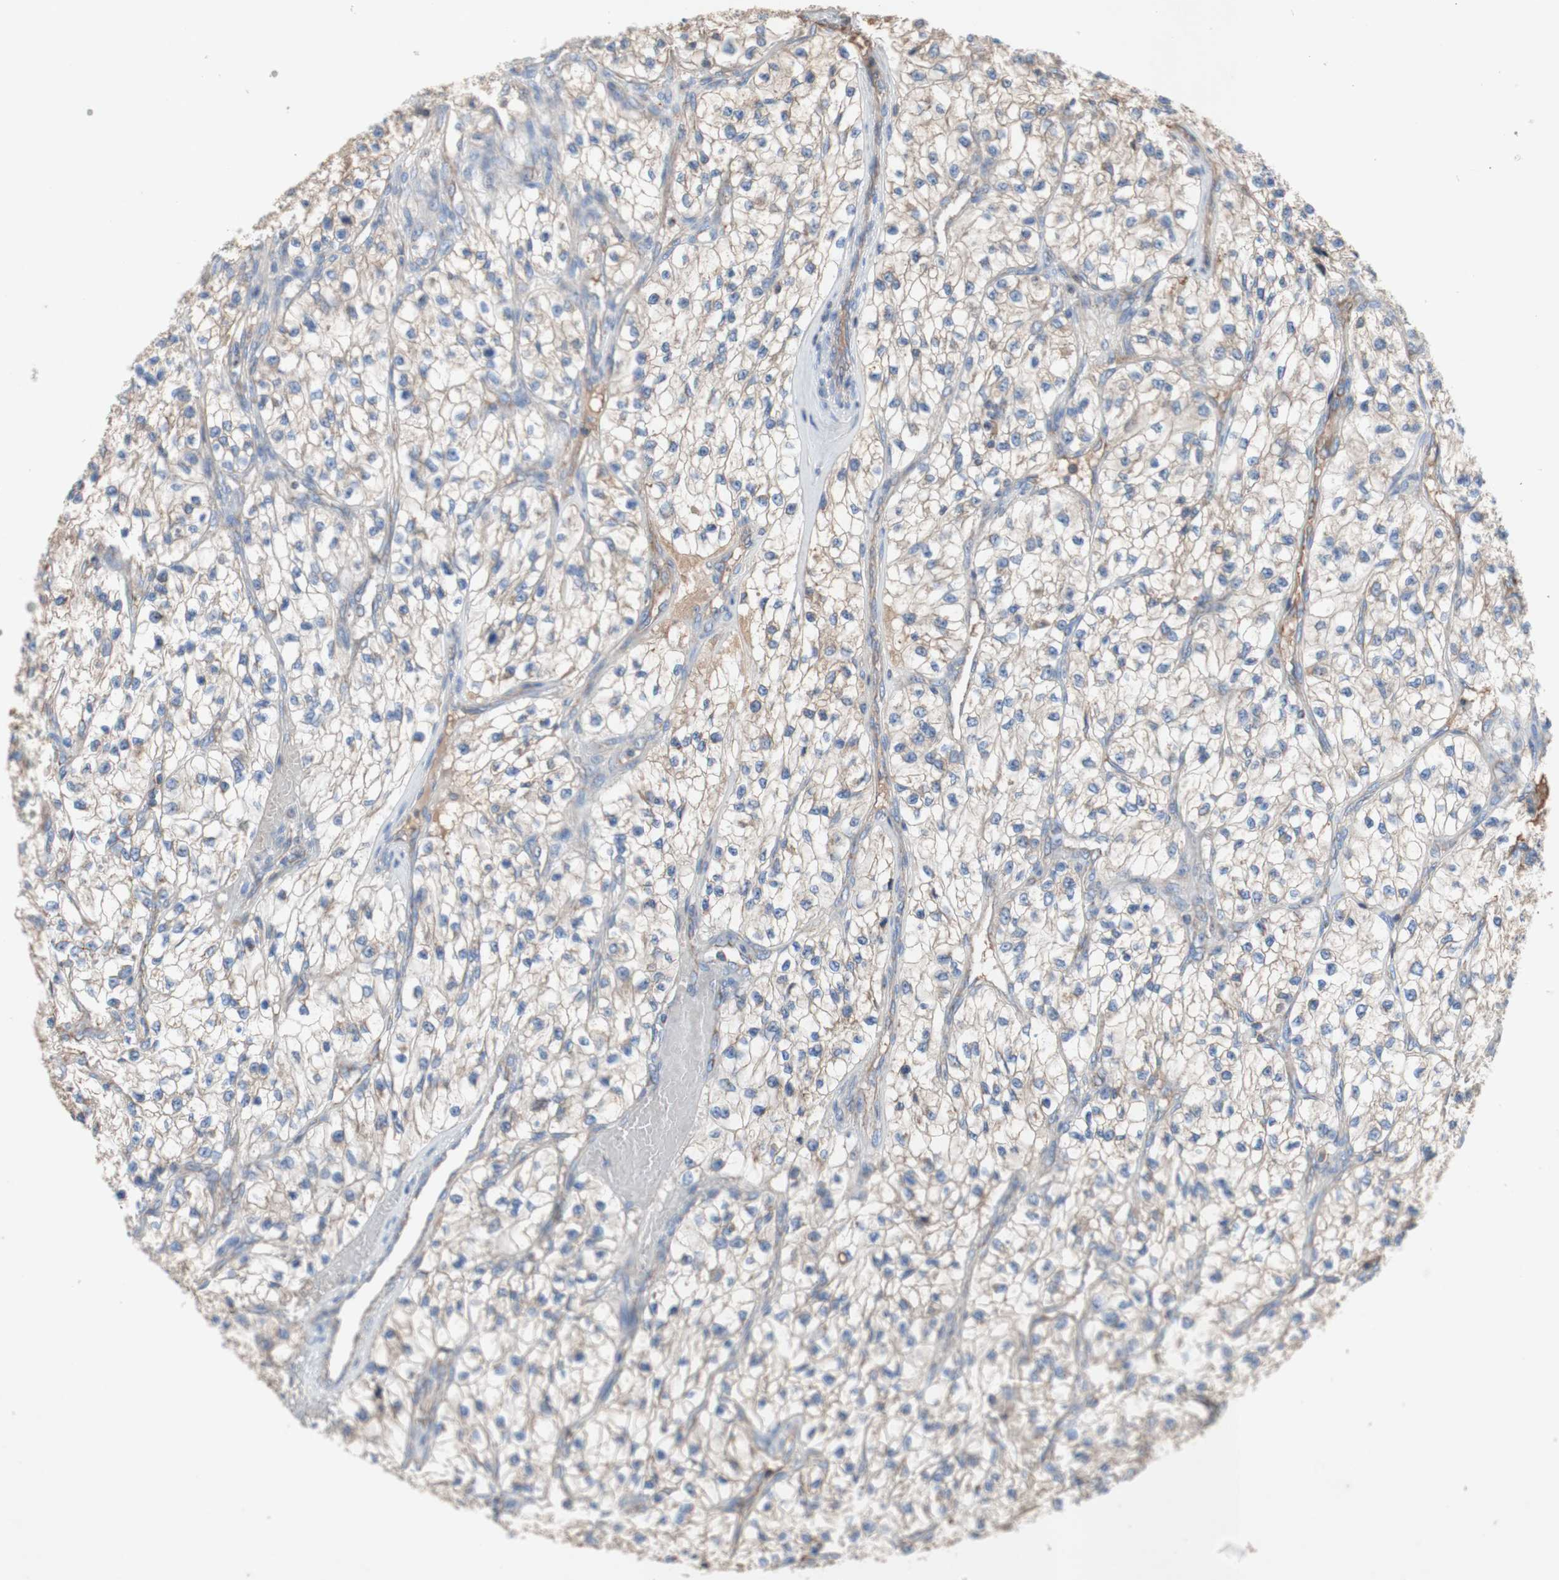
{"staining": {"intensity": "weak", "quantity": "25%-75%", "location": "cytoplasmic/membranous"}, "tissue": "renal cancer", "cell_type": "Tumor cells", "image_type": "cancer", "snomed": [{"axis": "morphology", "description": "Adenocarcinoma, NOS"}, {"axis": "topography", "description": "Kidney"}], "caption": "A histopathology image of renal cancer (adenocarcinoma) stained for a protein exhibits weak cytoplasmic/membranous brown staining in tumor cells. (IHC, brightfield microscopy, high magnification).", "gene": "SDHB", "patient": {"sex": "female", "age": 57}}